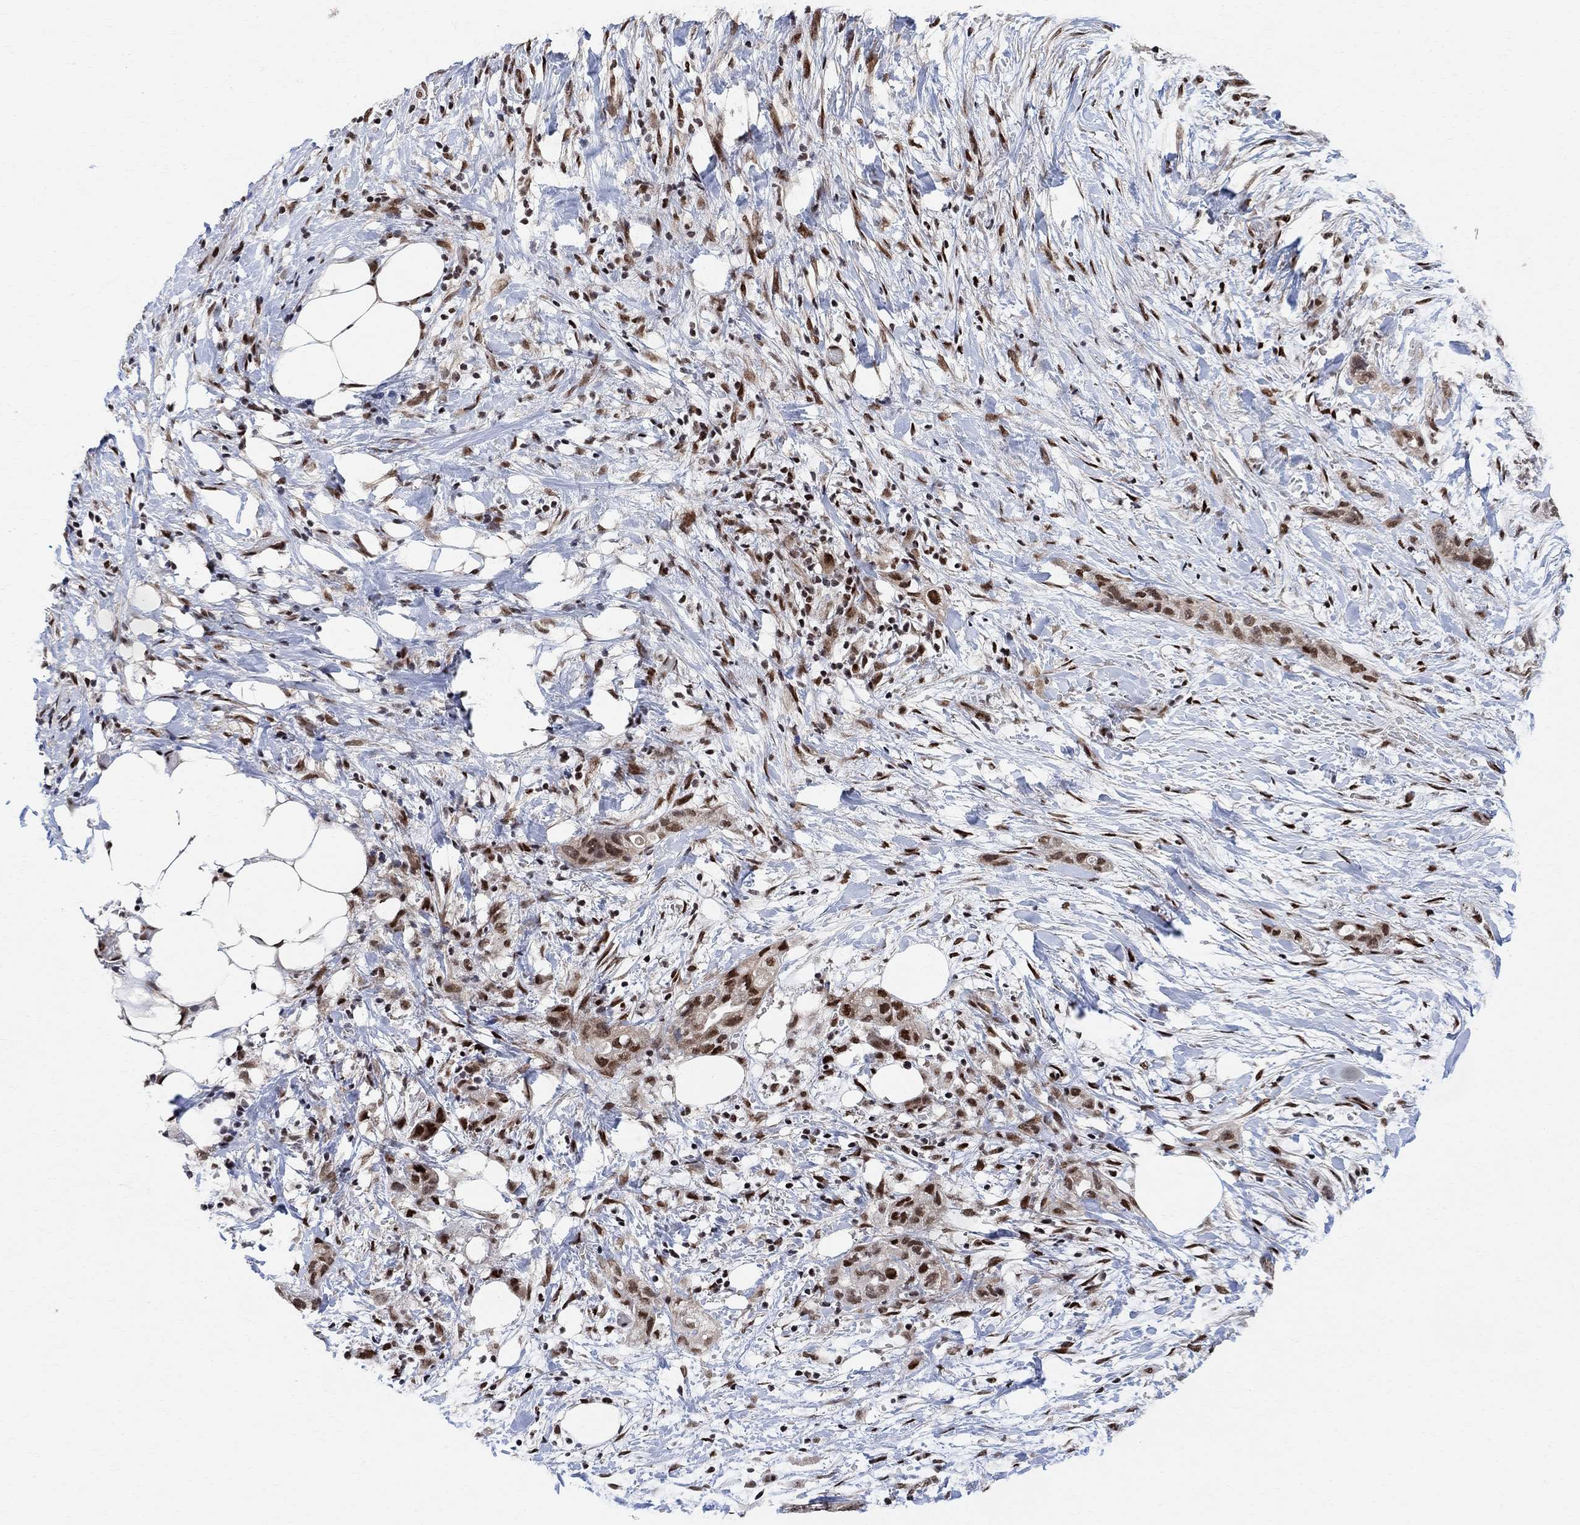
{"staining": {"intensity": "strong", "quantity": ">75%", "location": "nuclear"}, "tissue": "pancreatic cancer", "cell_type": "Tumor cells", "image_type": "cancer", "snomed": [{"axis": "morphology", "description": "Adenocarcinoma, NOS"}, {"axis": "topography", "description": "Pancreas"}], "caption": "Immunohistochemical staining of pancreatic cancer shows high levels of strong nuclear expression in approximately >75% of tumor cells. The staining was performed using DAB (3,3'-diaminobenzidine), with brown indicating positive protein expression. Nuclei are stained blue with hematoxylin.", "gene": "E4F1", "patient": {"sex": "female", "age": 72}}